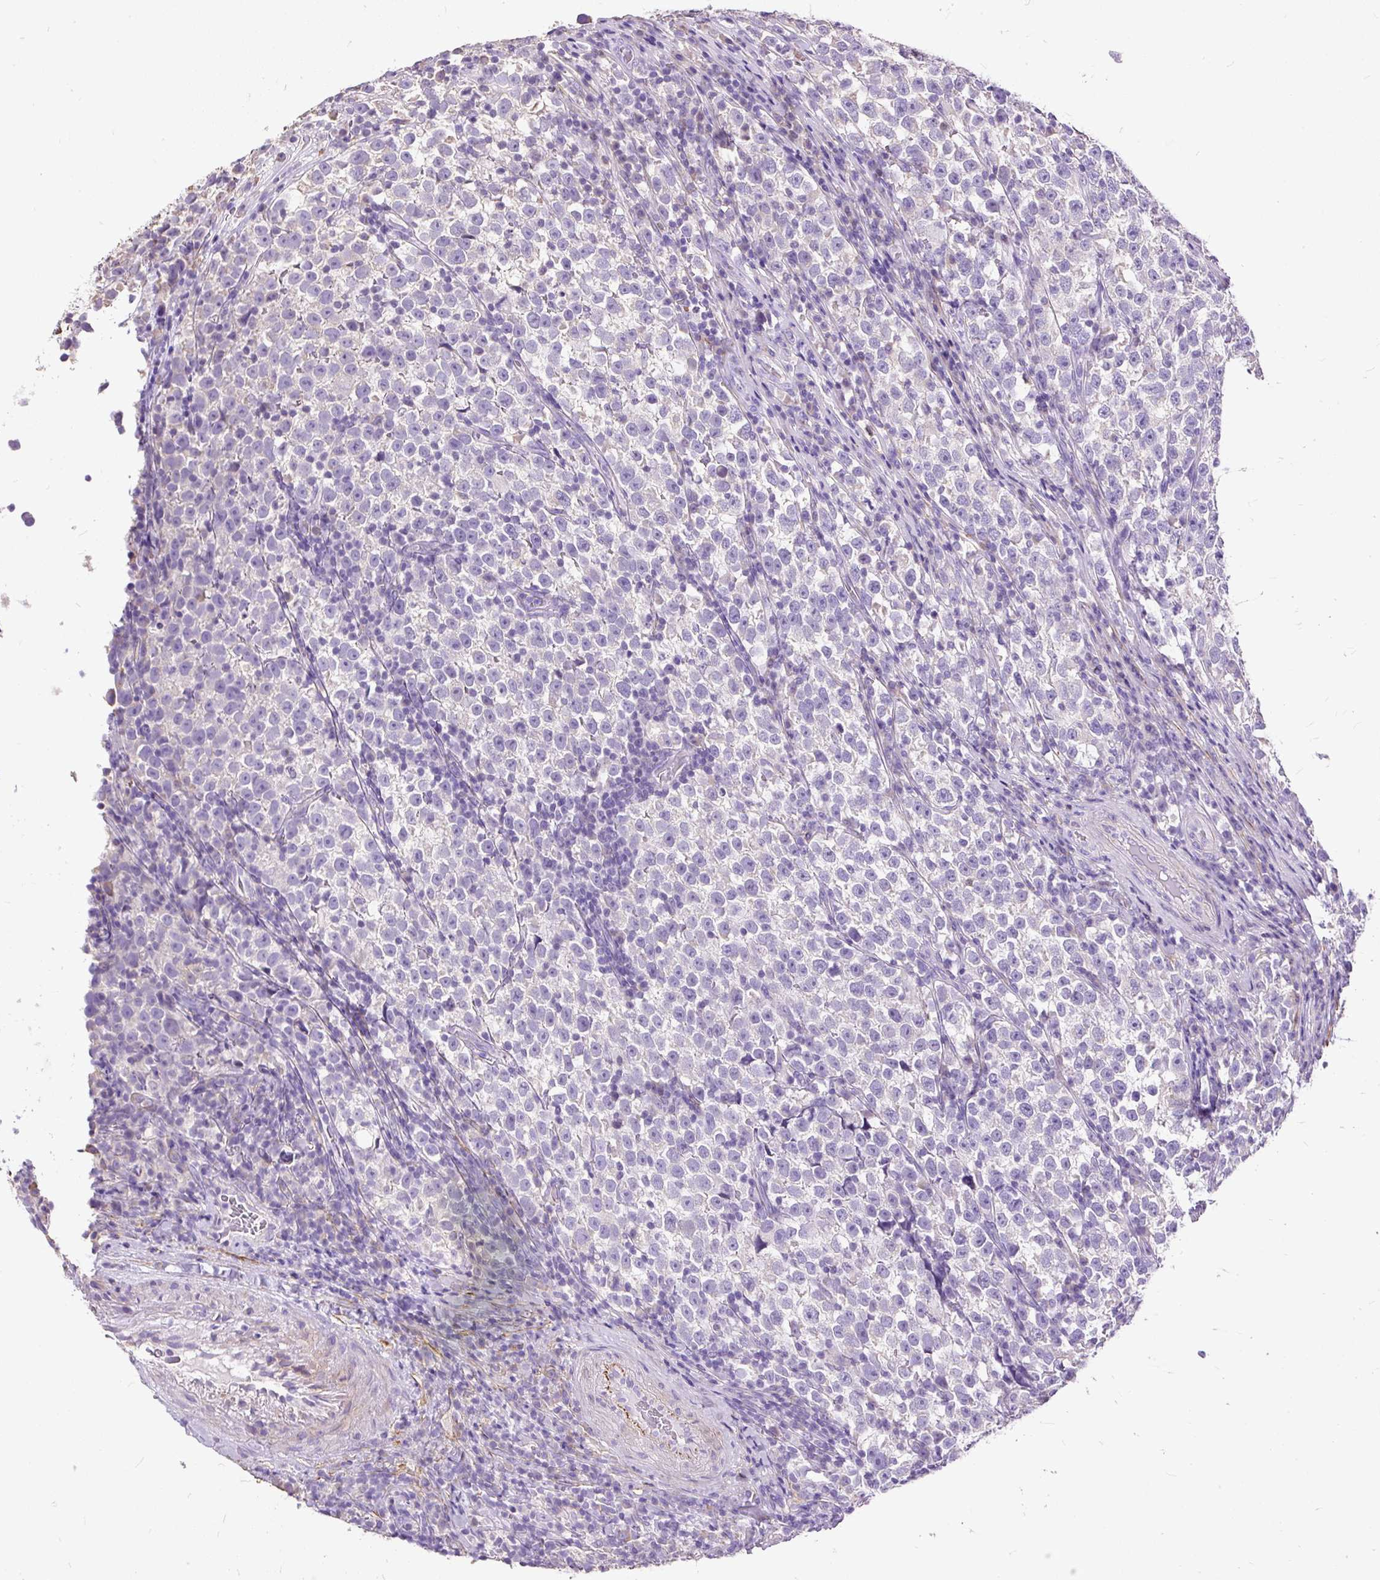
{"staining": {"intensity": "negative", "quantity": "none", "location": "none"}, "tissue": "testis cancer", "cell_type": "Tumor cells", "image_type": "cancer", "snomed": [{"axis": "morphology", "description": "Normal tissue, NOS"}, {"axis": "morphology", "description": "Seminoma, NOS"}, {"axis": "topography", "description": "Testis"}], "caption": "Immunohistochemistry image of testis cancer (seminoma) stained for a protein (brown), which demonstrates no positivity in tumor cells.", "gene": "GBX1", "patient": {"sex": "male", "age": 43}}